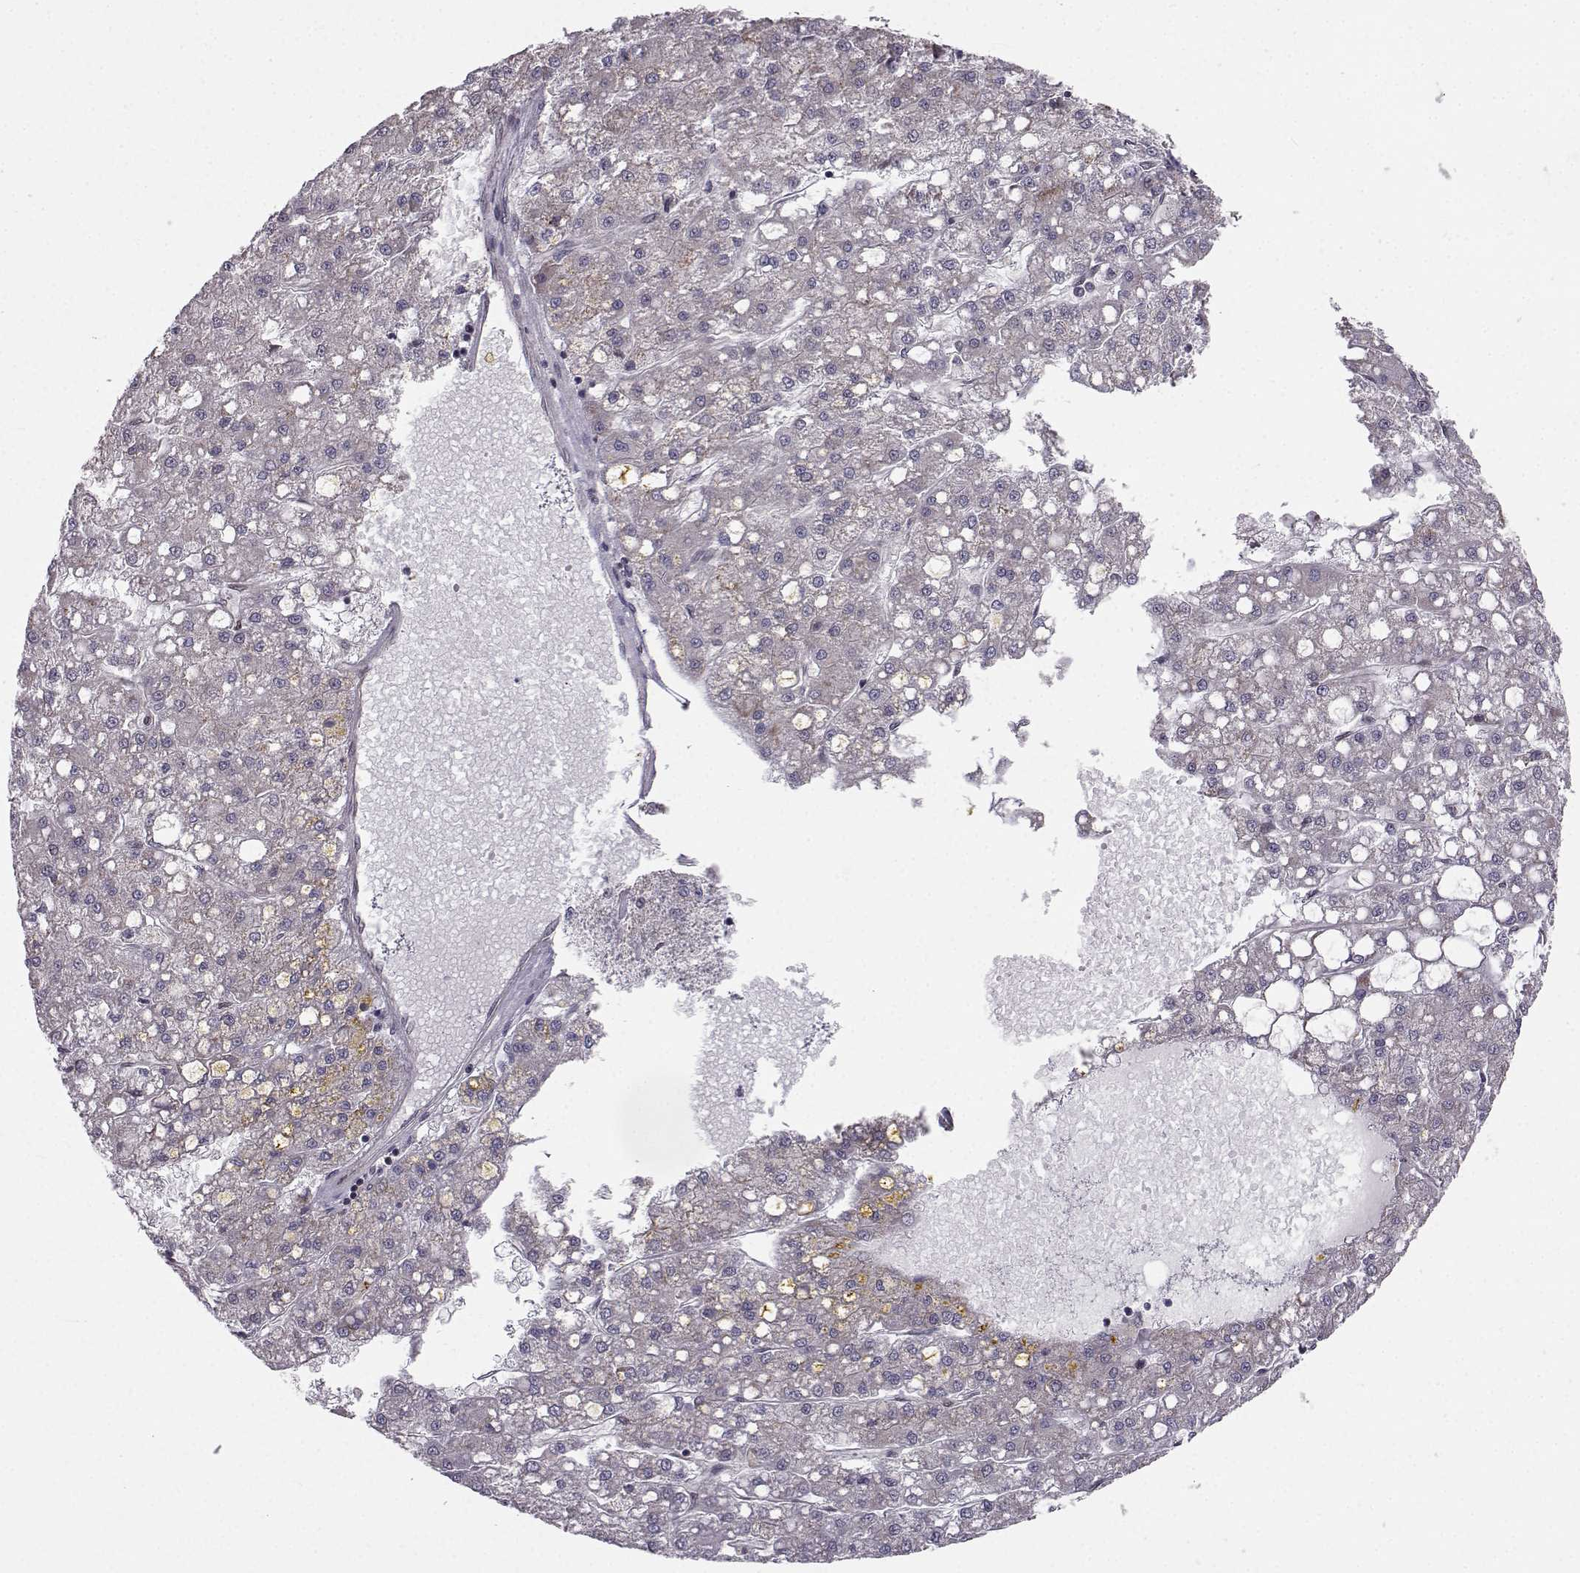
{"staining": {"intensity": "negative", "quantity": "none", "location": "none"}, "tissue": "liver cancer", "cell_type": "Tumor cells", "image_type": "cancer", "snomed": [{"axis": "morphology", "description": "Carcinoma, Hepatocellular, NOS"}, {"axis": "topography", "description": "Liver"}], "caption": "Immunohistochemistry (IHC) of human liver cancer displays no positivity in tumor cells. The staining is performed using DAB brown chromogen with nuclei counter-stained in using hematoxylin.", "gene": "PKN2", "patient": {"sex": "male", "age": 67}}